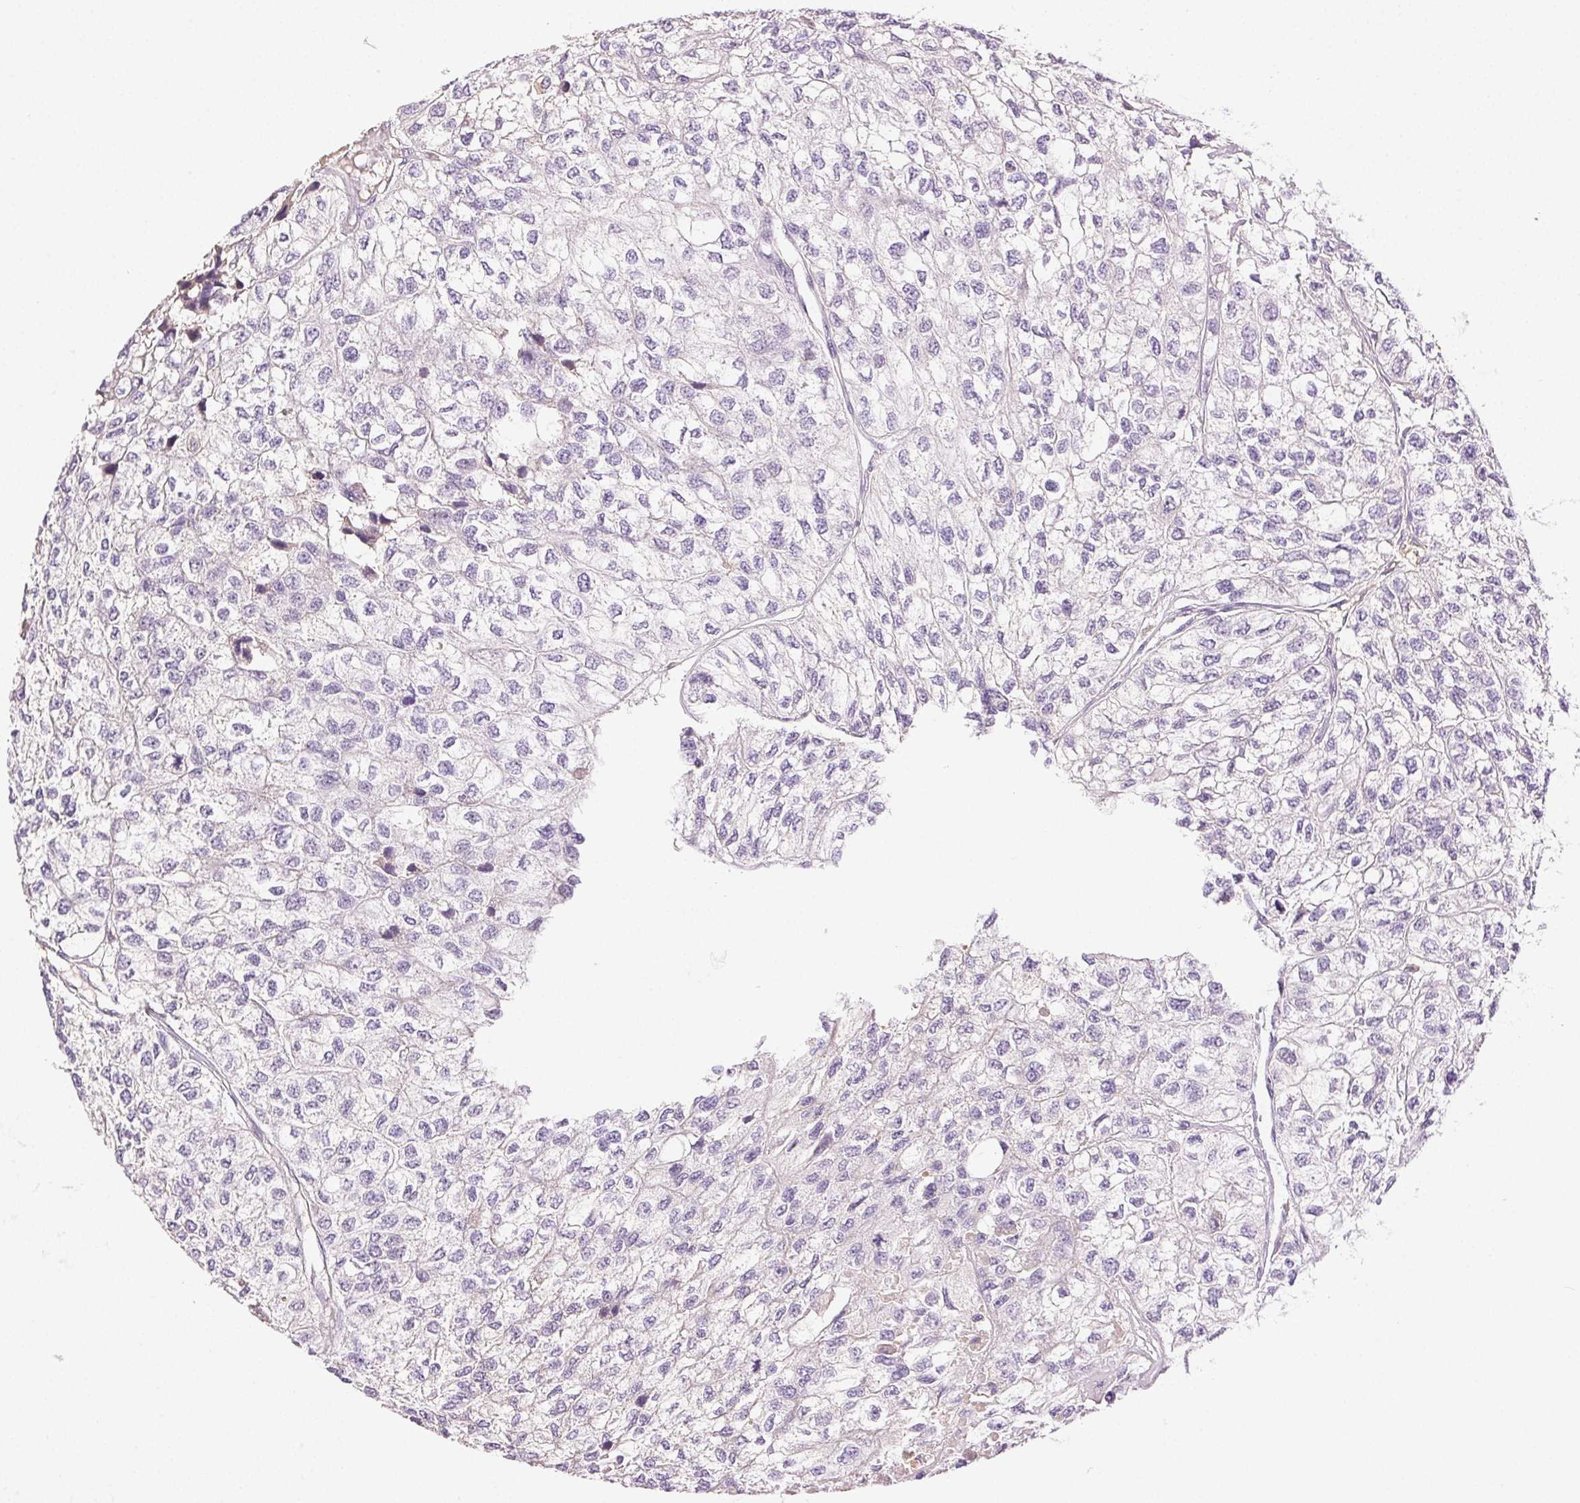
{"staining": {"intensity": "negative", "quantity": "none", "location": "none"}, "tissue": "renal cancer", "cell_type": "Tumor cells", "image_type": "cancer", "snomed": [{"axis": "morphology", "description": "Adenocarcinoma, NOS"}, {"axis": "topography", "description": "Kidney"}], "caption": "Immunohistochemical staining of renal cancer exhibits no significant positivity in tumor cells. (DAB (3,3'-diaminobenzidine) IHC, high magnification).", "gene": "BPIFB2", "patient": {"sex": "male", "age": 56}}